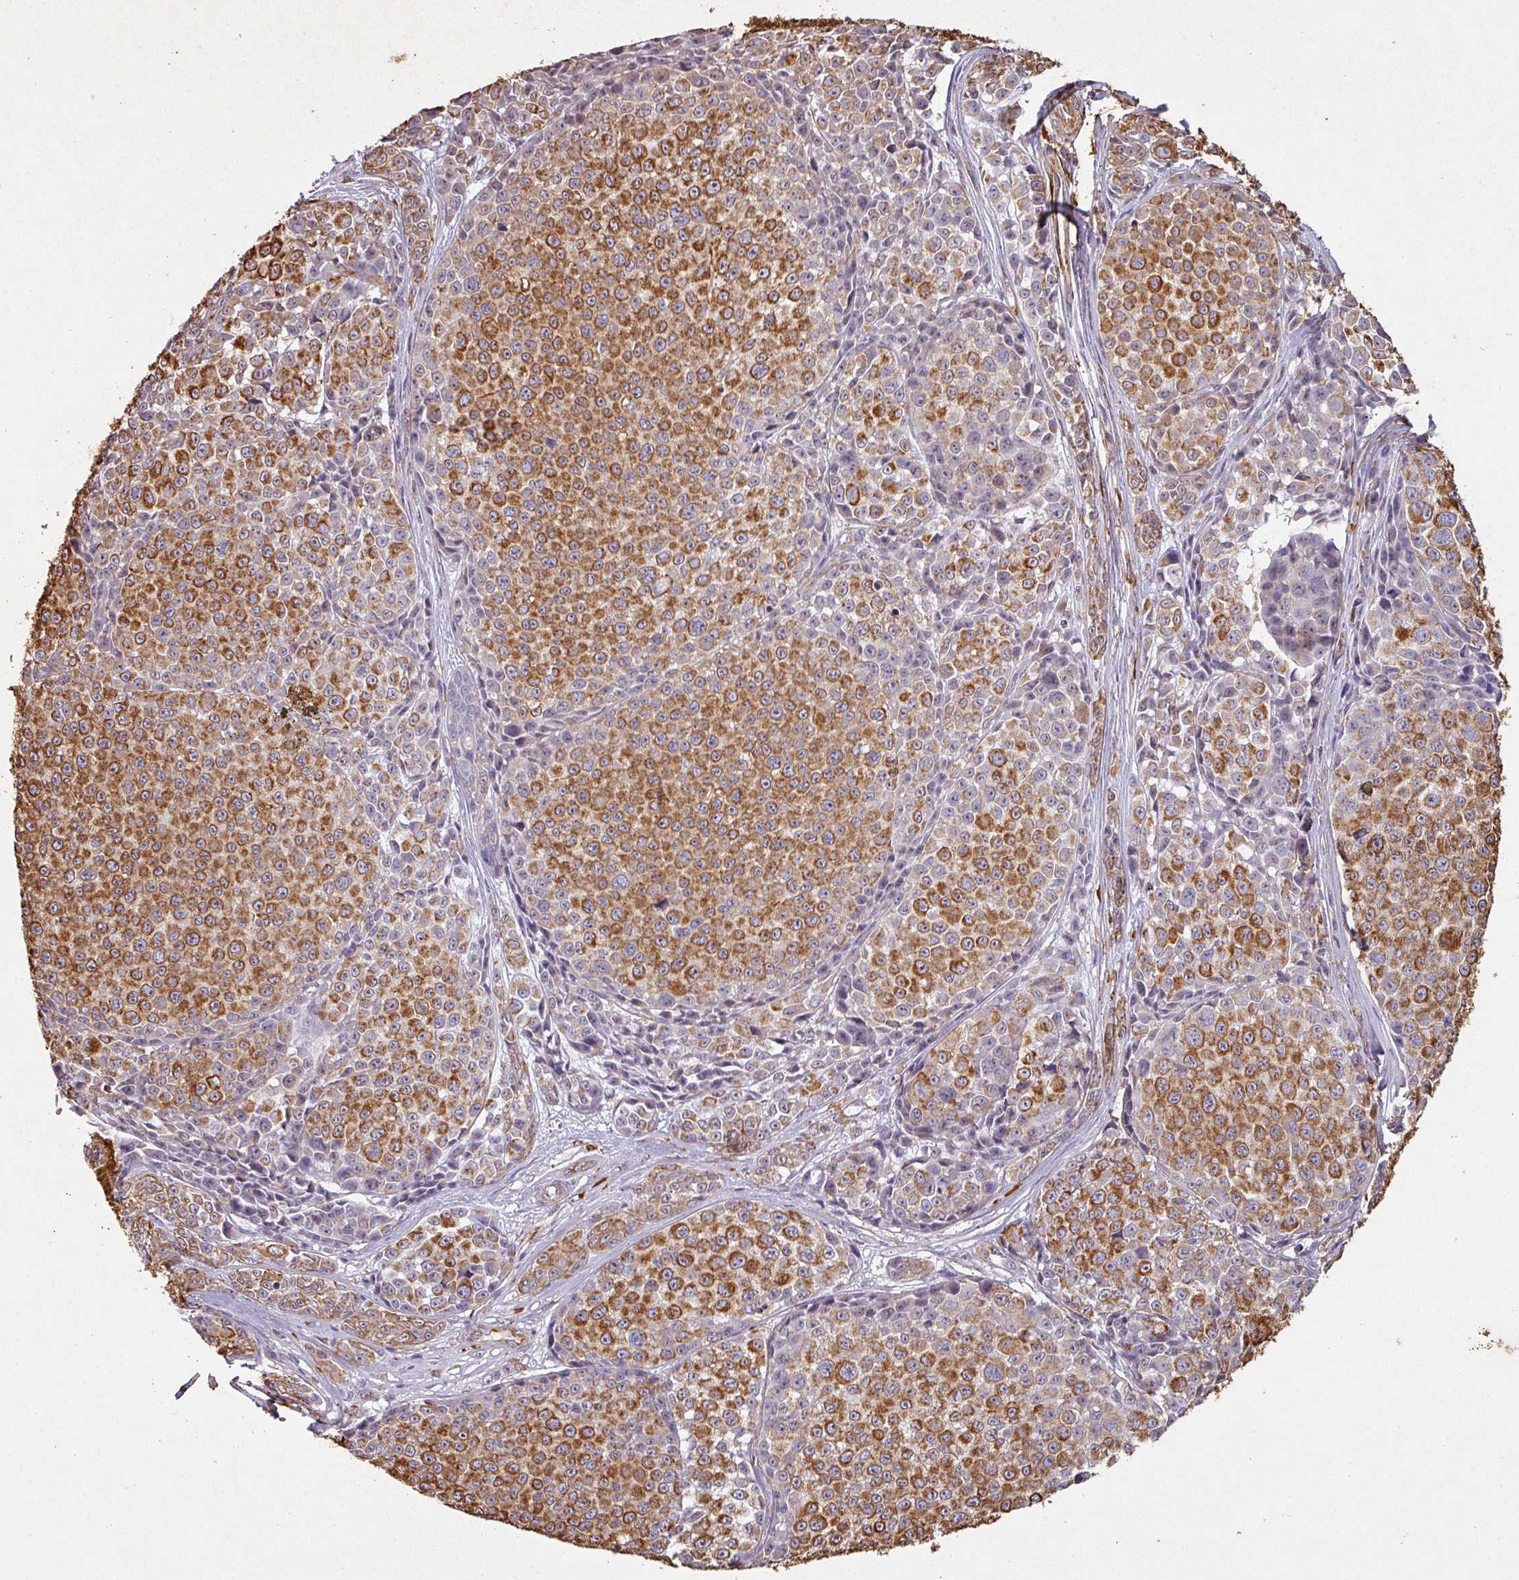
{"staining": {"intensity": "strong", "quantity": ">75%", "location": "cytoplasmic/membranous"}, "tissue": "melanoma", "cell_type": "Tumor cells", "image_type": "cancer", "snomed": [{"axis": "morphology", "description": "Malignant melanoma, NOS"}, {"axis": "topography", "description": "Skin"}], "caption": "Human malignant melanoma stained with a brown dye reveals strong cytoplasmic/membranous positive staining in approximately >75% of tumor cells.", "gene": "ZNF280C", "patient": {"sex": "female", "age": 35}}